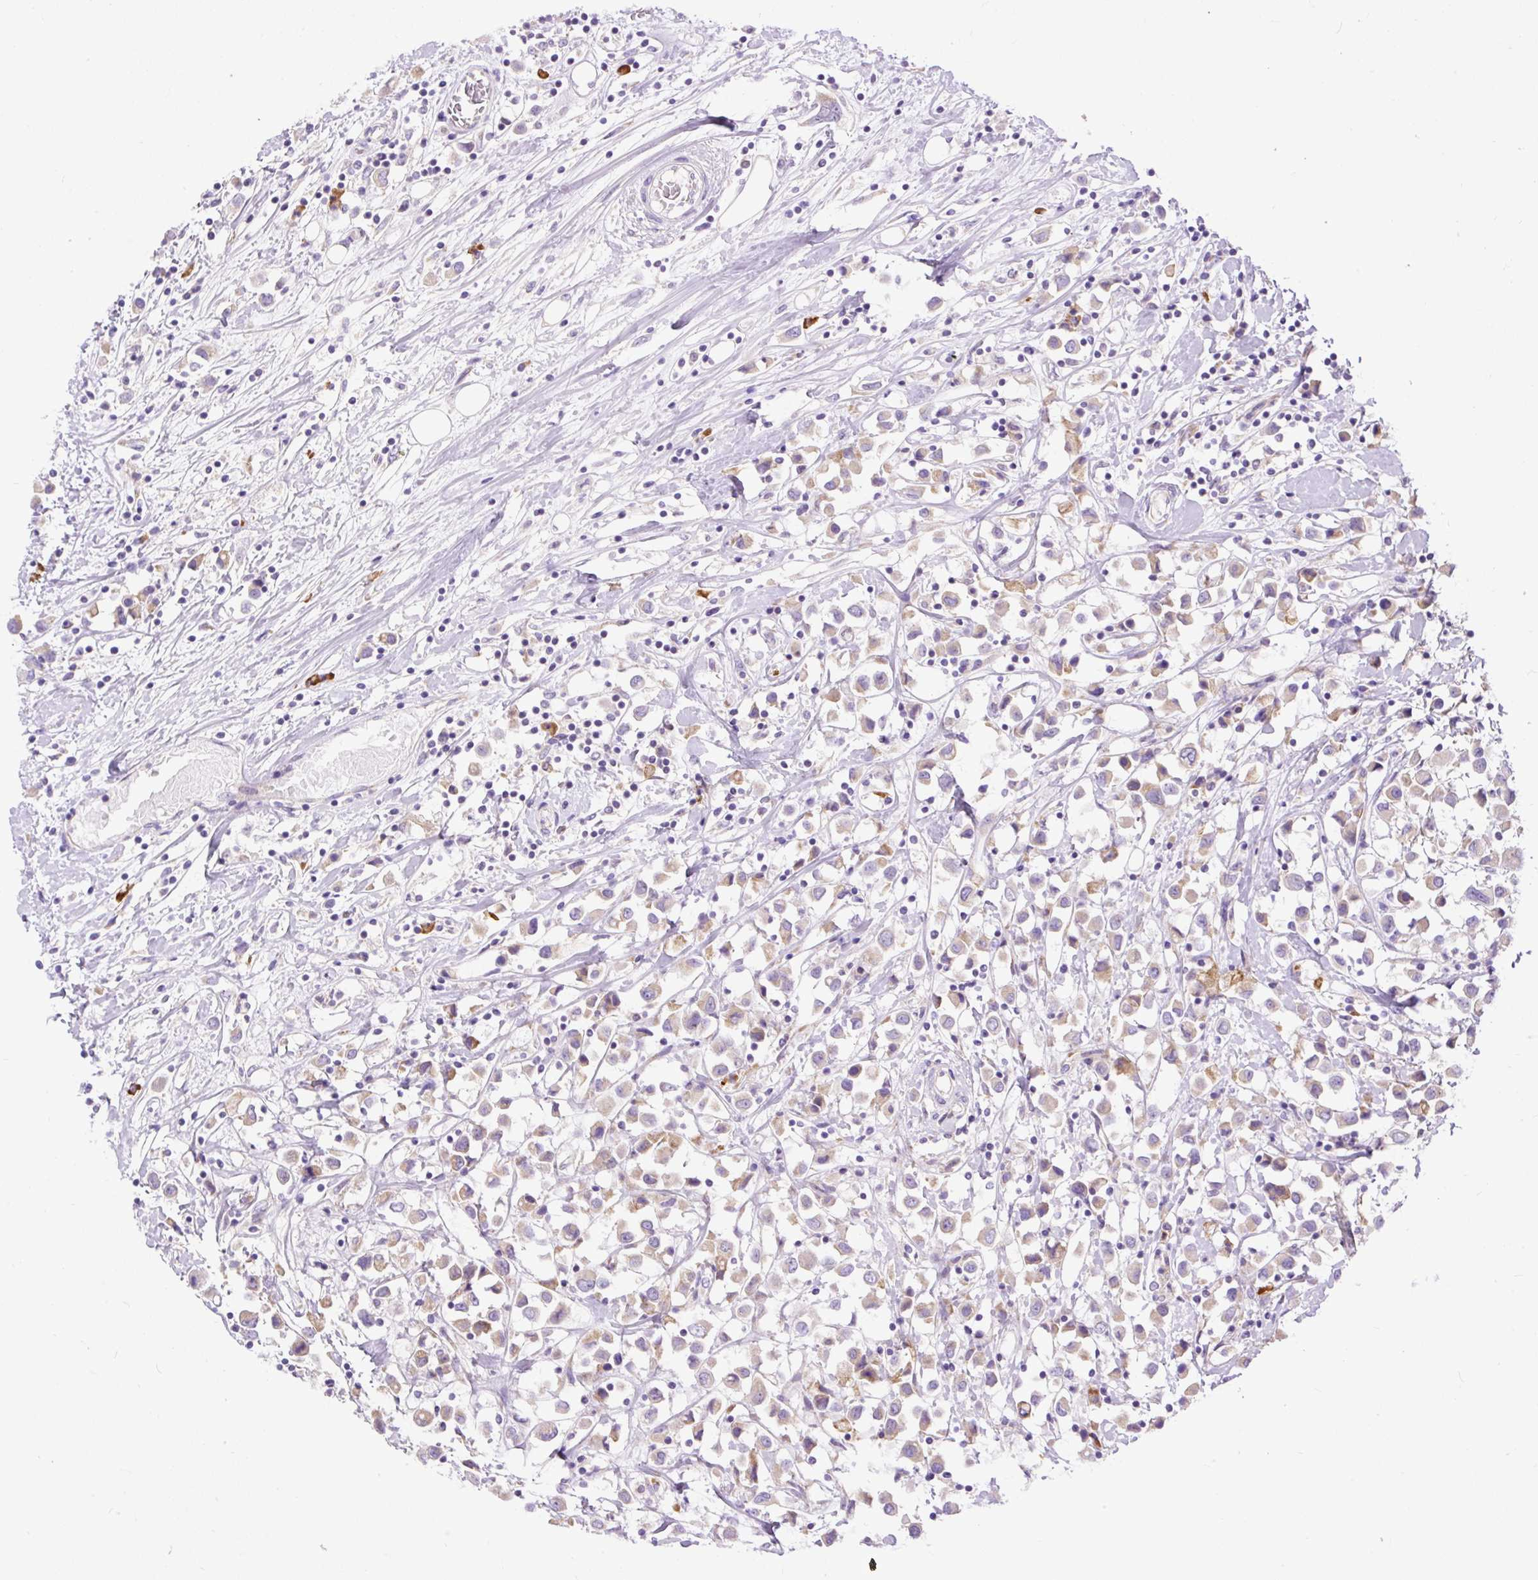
{"staining": {"intensity": "weak", "quantity": ">75%", "location": "cytoplasmic/membranous"}, "tissue": "breast cancer", "cell_type": "Tumor cells", "image_type": "cancer", "snomed": [{"axis": "morphology", "description": "Duct carcinoma"}, {"axis": "topography", "description": "Breast"}], "caption": "The photomicrograph demonstrates staining of intraductal carcinoma (breast), revealing weak cytoplasmic/membranous protein staining (brown color) within tumor cells. The protein of interest is stained brown, and the nuclei are stained in blue (DAB IHC with brightfield microscopy, high magnification).", "gene": "SYBU", "patient": {"sex": "female", "age": 61}}